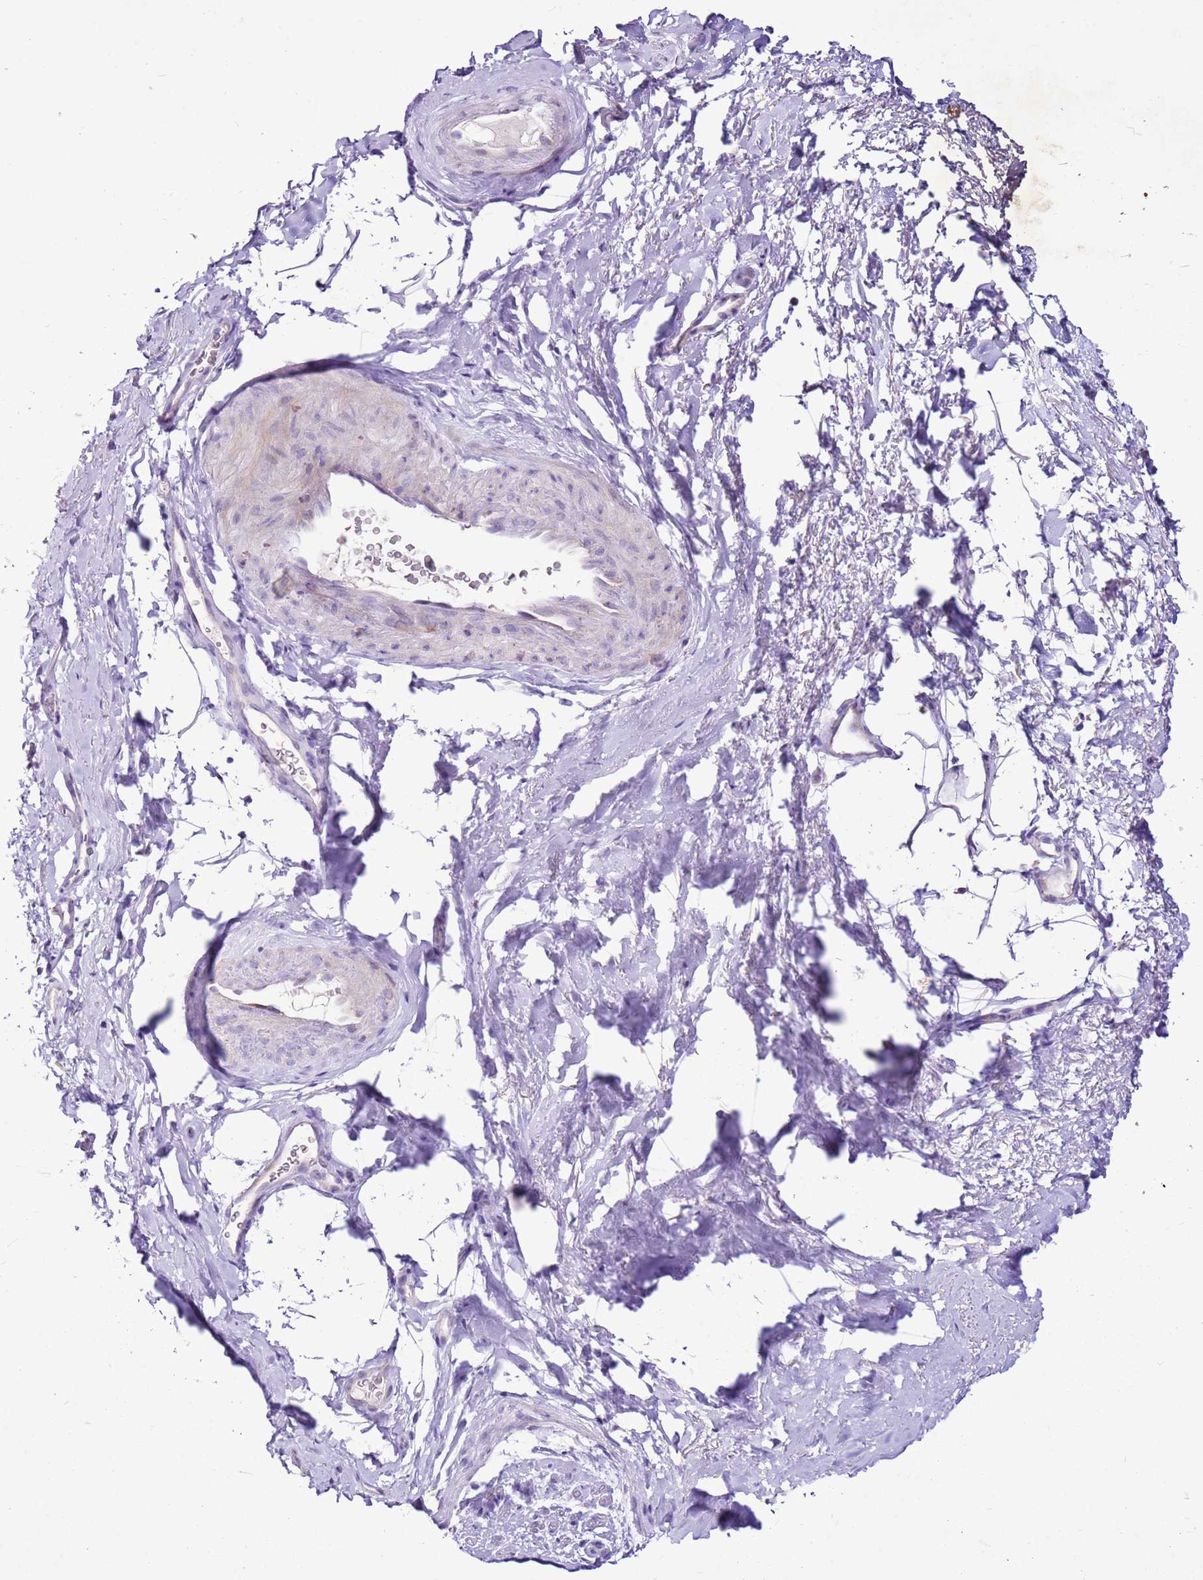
{"staining": {"intensity": "negative", "quantity": "none", "location": "none"}, "tissue": "smooth muscle", "cell_type": "Smooth muscle cells", "image_type": "normal", "snomed": [{"axis": "morphology", "description": "Normal tissue, NOS"}, {"axis": "topography", "description": "Smooth muscle"}, {"axis": "topography", "description": "Peripheral nerve tissue"}], "caption": "IHC of unremarkable smooth muscle reveals no positivity in smooth muscle cells.", "gene": "MRPL36", "patient": {"sex": "male", "age": 69}}